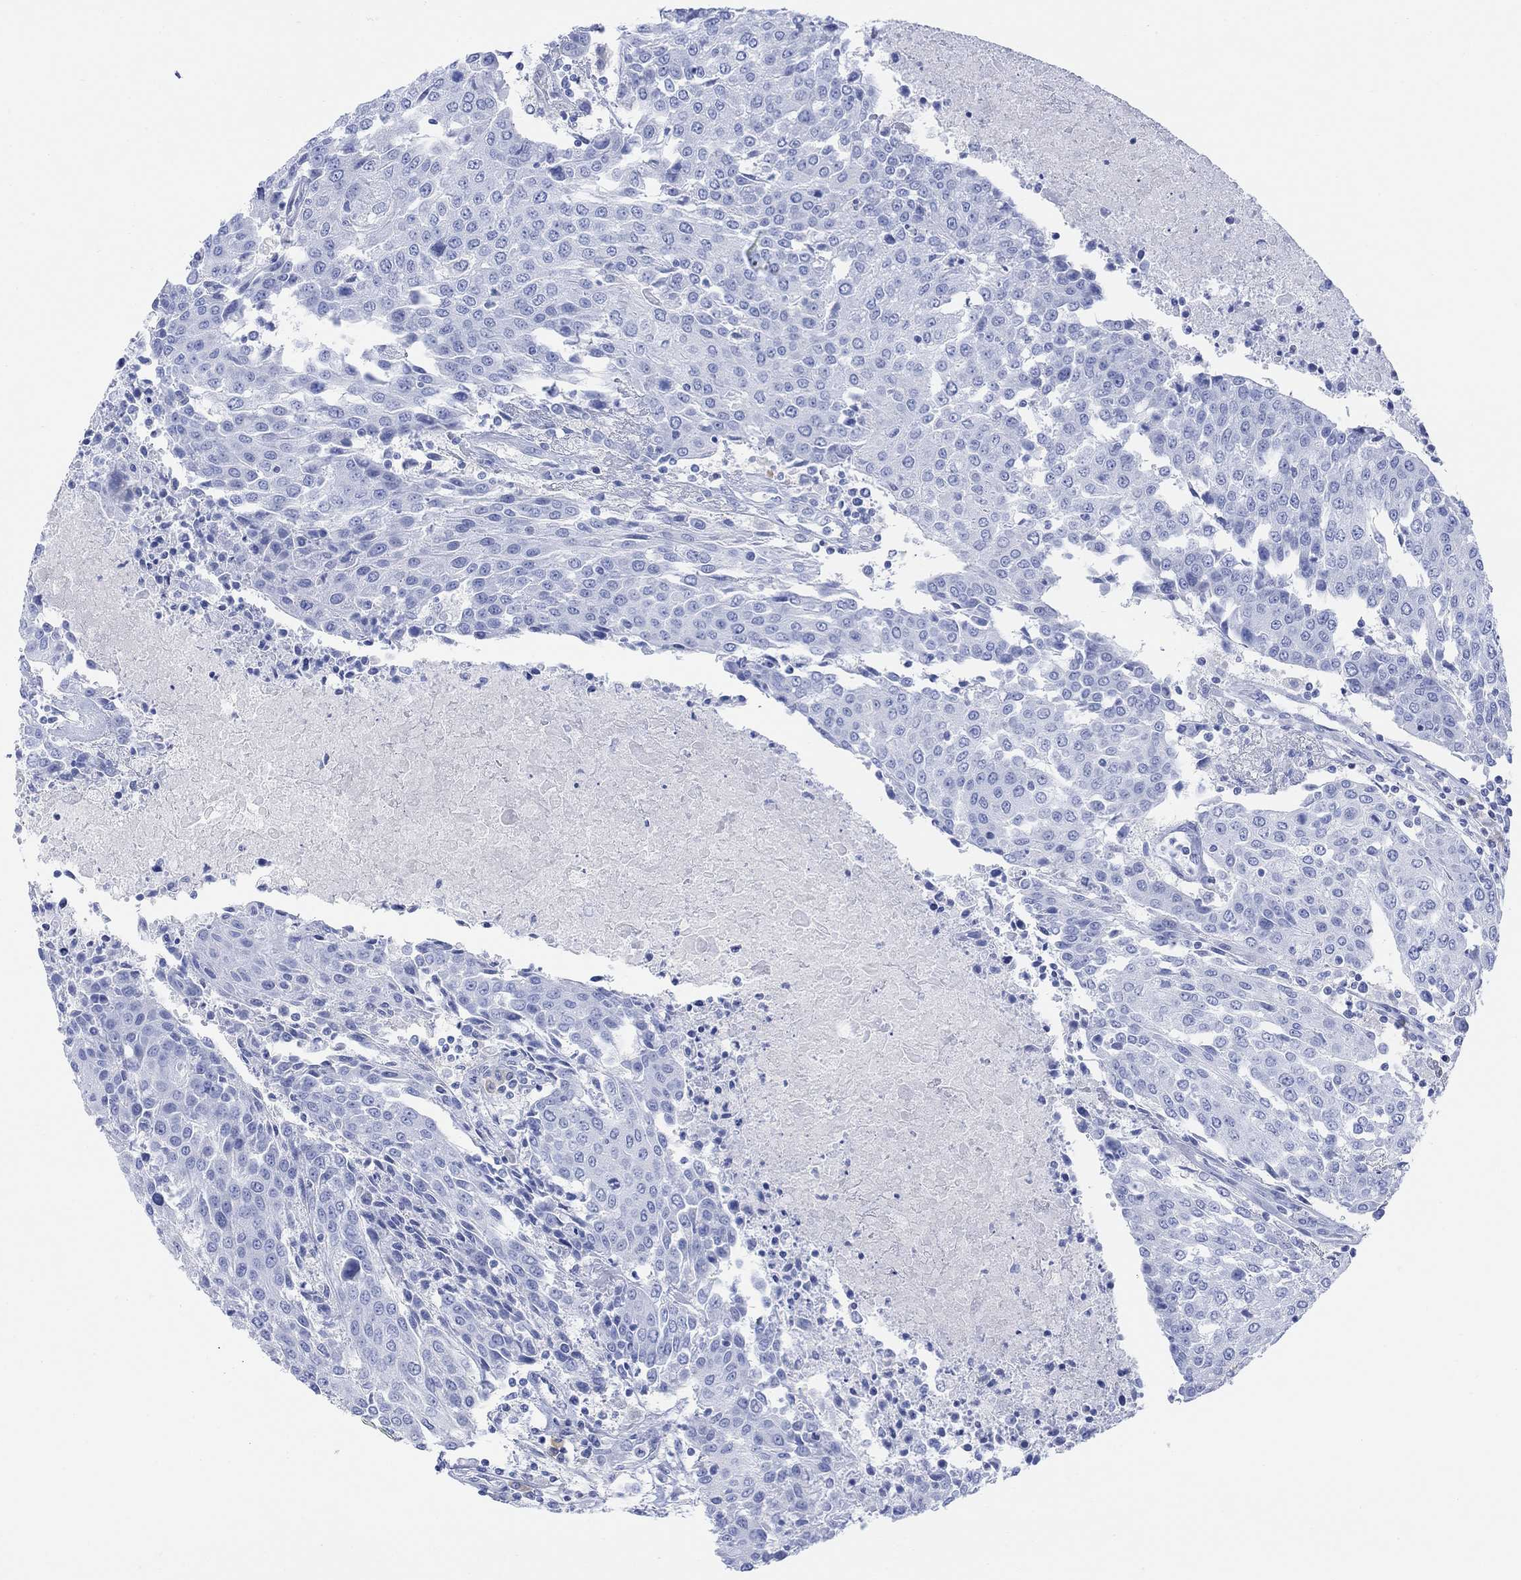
{"staining": {"intensity": "negative", "quantity": "none", "location": "none"}, "tissue": "urothelial cancer", "cell_type": "Tumor cells", "image_type": "cancer", "snomed": [{"axis": "morphology", "description": "Urothelial carcinoma, High grade"}, {"axis": "topography", "description": "Urinary bladder"}], "caption": "This is a image of immunohistochemistry (IHC) staining of urothelial carcinoma (high-grade), which shows no expression in tumor cells.", "gene": "GNG13", "patient": {"sex": "female", "age": 85}}